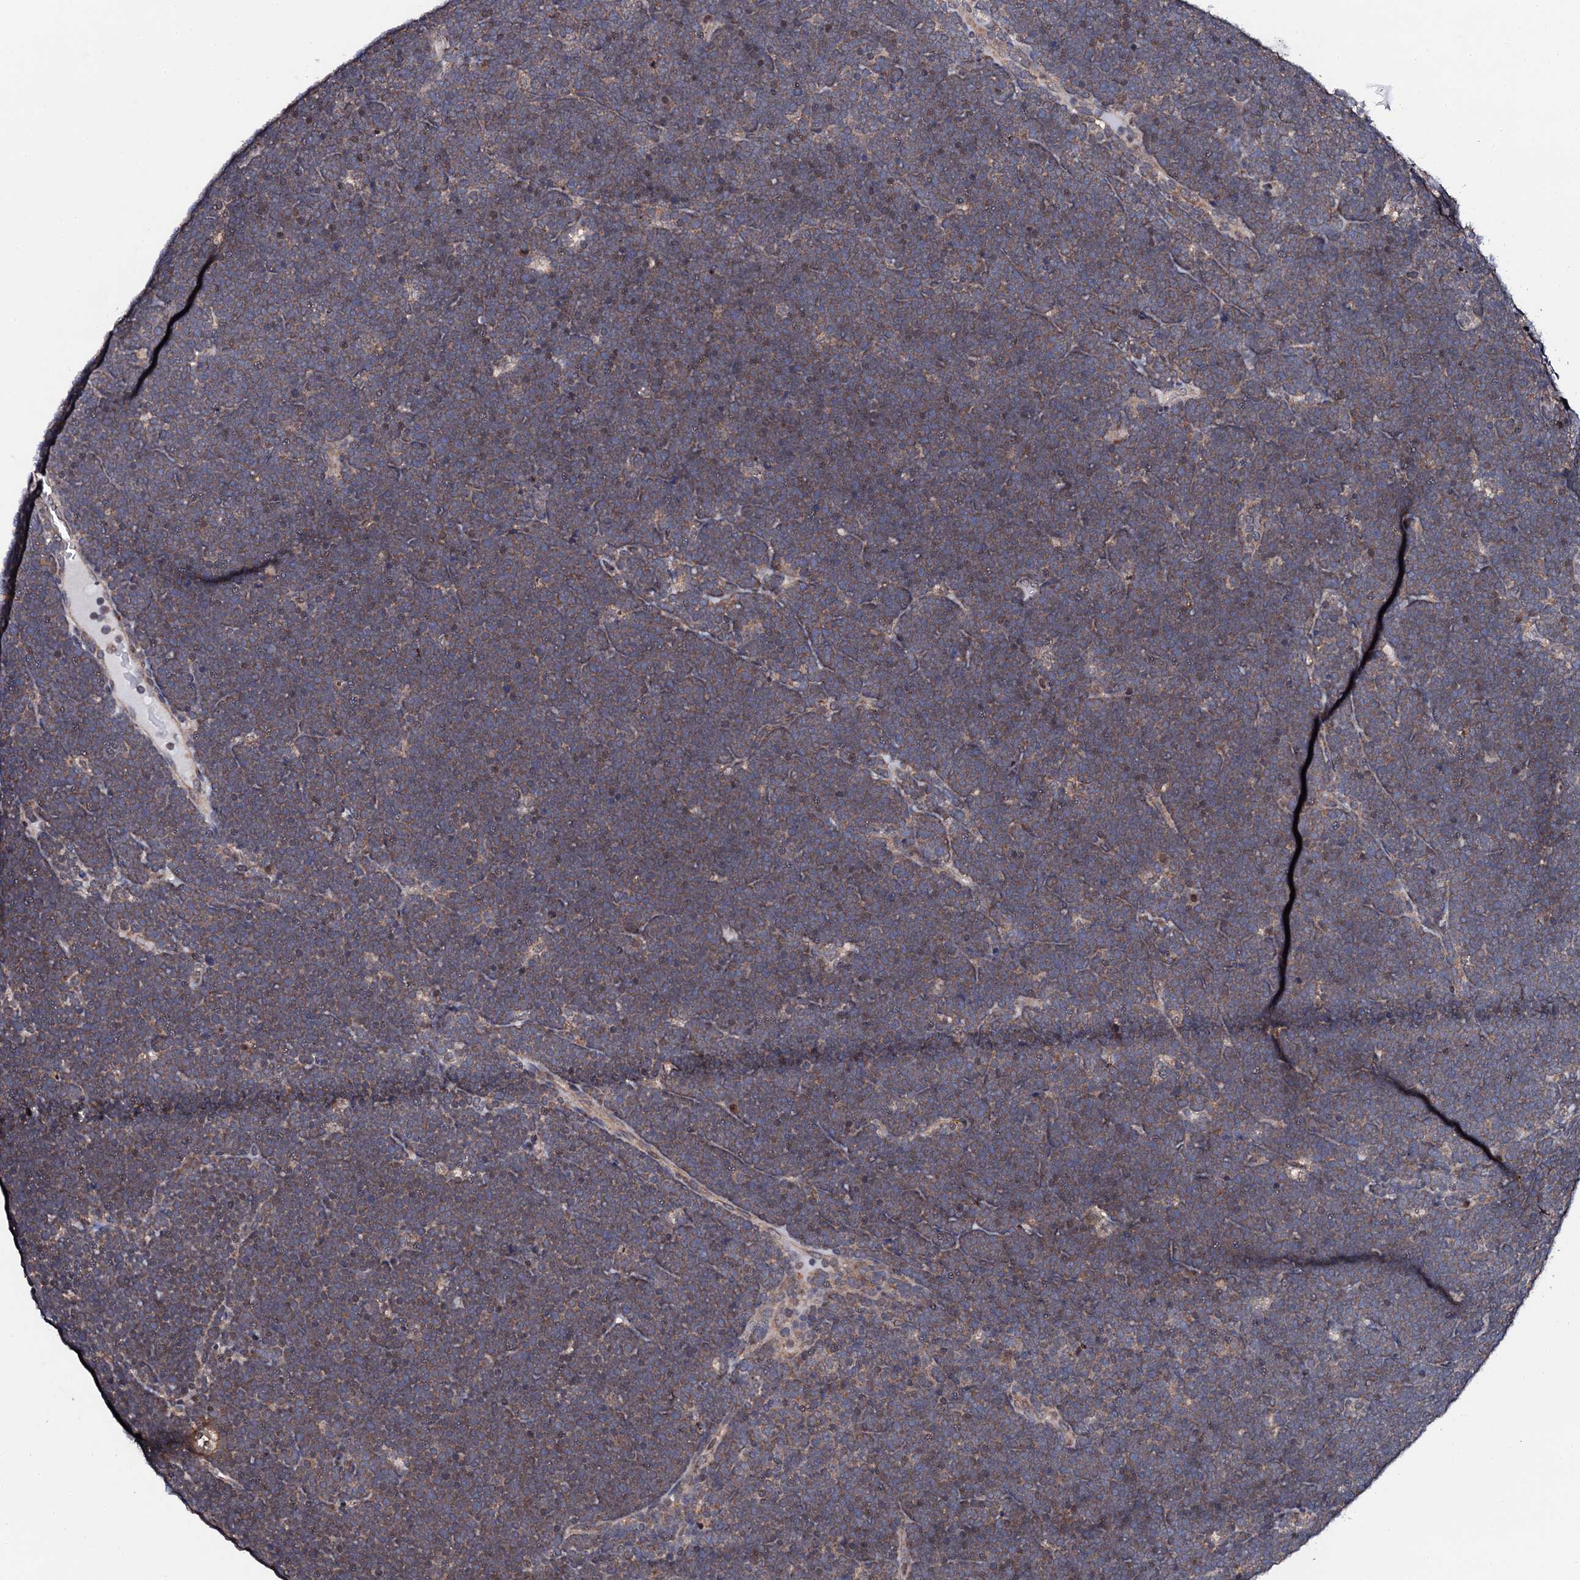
{"staining": {"intensity": "moderate", "quantity": ">75%", "location": "cytoplasmic/membranous"}, "tissue": "lymphoma", "cell_type": "Tumor cells", "image_type": "cancer", "snomed": [{"axis": "morphology", "description": "Malignant lymphoma, non-Hodgkin's type, High grade"}, {"axis": "topography", "description": "Lymph node"}], "caption": "Moderate cytoplasmic/membranous expression is seen in about >75% of tumor cells in lymphoma.", "gene": "EDC3", "patient": {"sex": "male", "age": 13}}